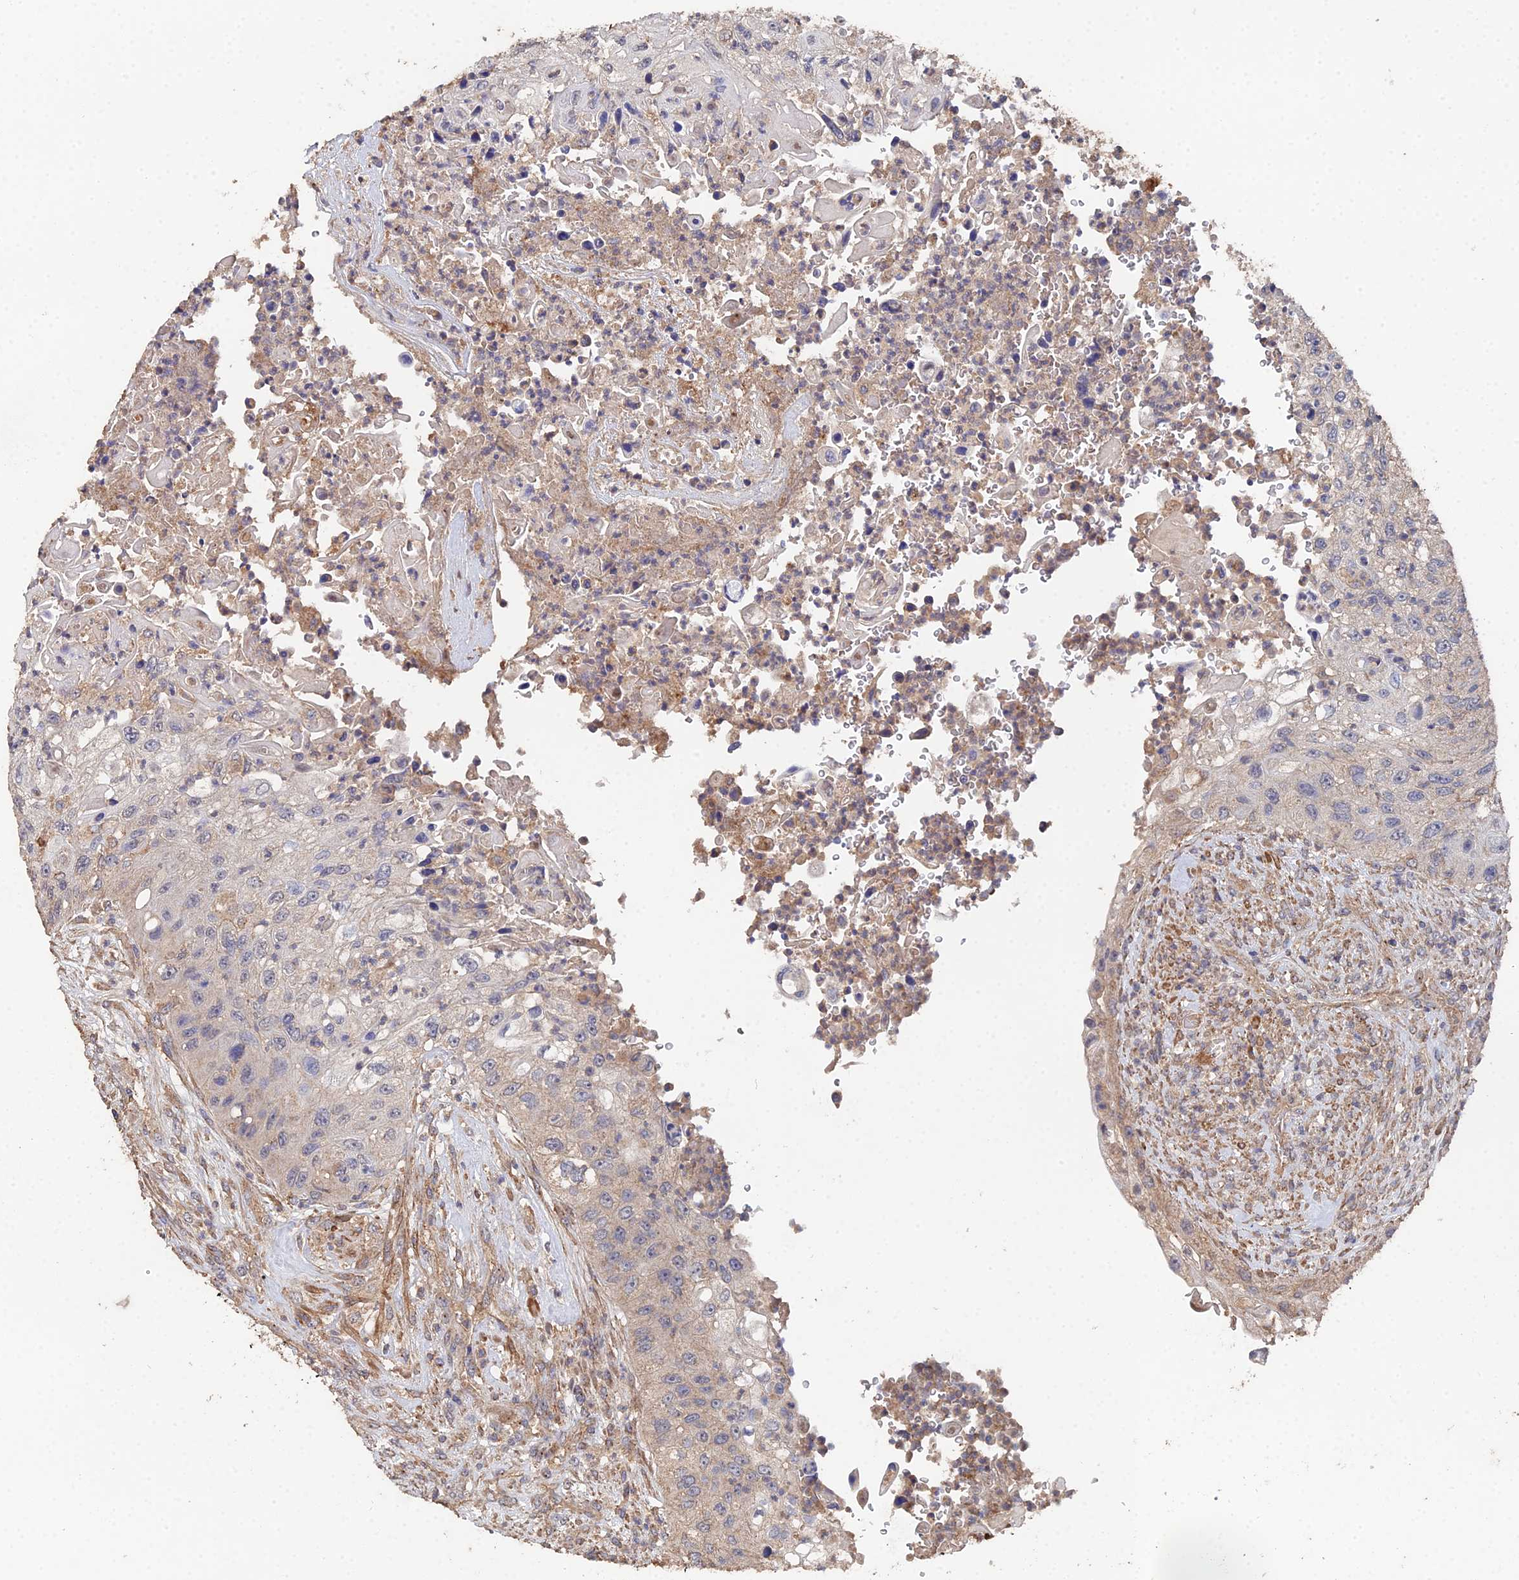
{"staining": {"intensity": "weak", "quantity": "<25%", "location": "cytoplasmic/membranous"}, "tissue": "urothelial cancer", "cell_type": "Tumor cells", "image_type": "cancer", "snomed": [{"axis": "morphology", "description": "Urothelial carcinoma, High grade"}, {"axis": "topography", "description": "Urinary bladder"}], "caption": "Urothelial carcinoma (high-grade) stained for a protein using IHC exhibits no positivity tumor cells.", "gene": "SPANXN4", "patient": {"sex": "female", "age": 60}}